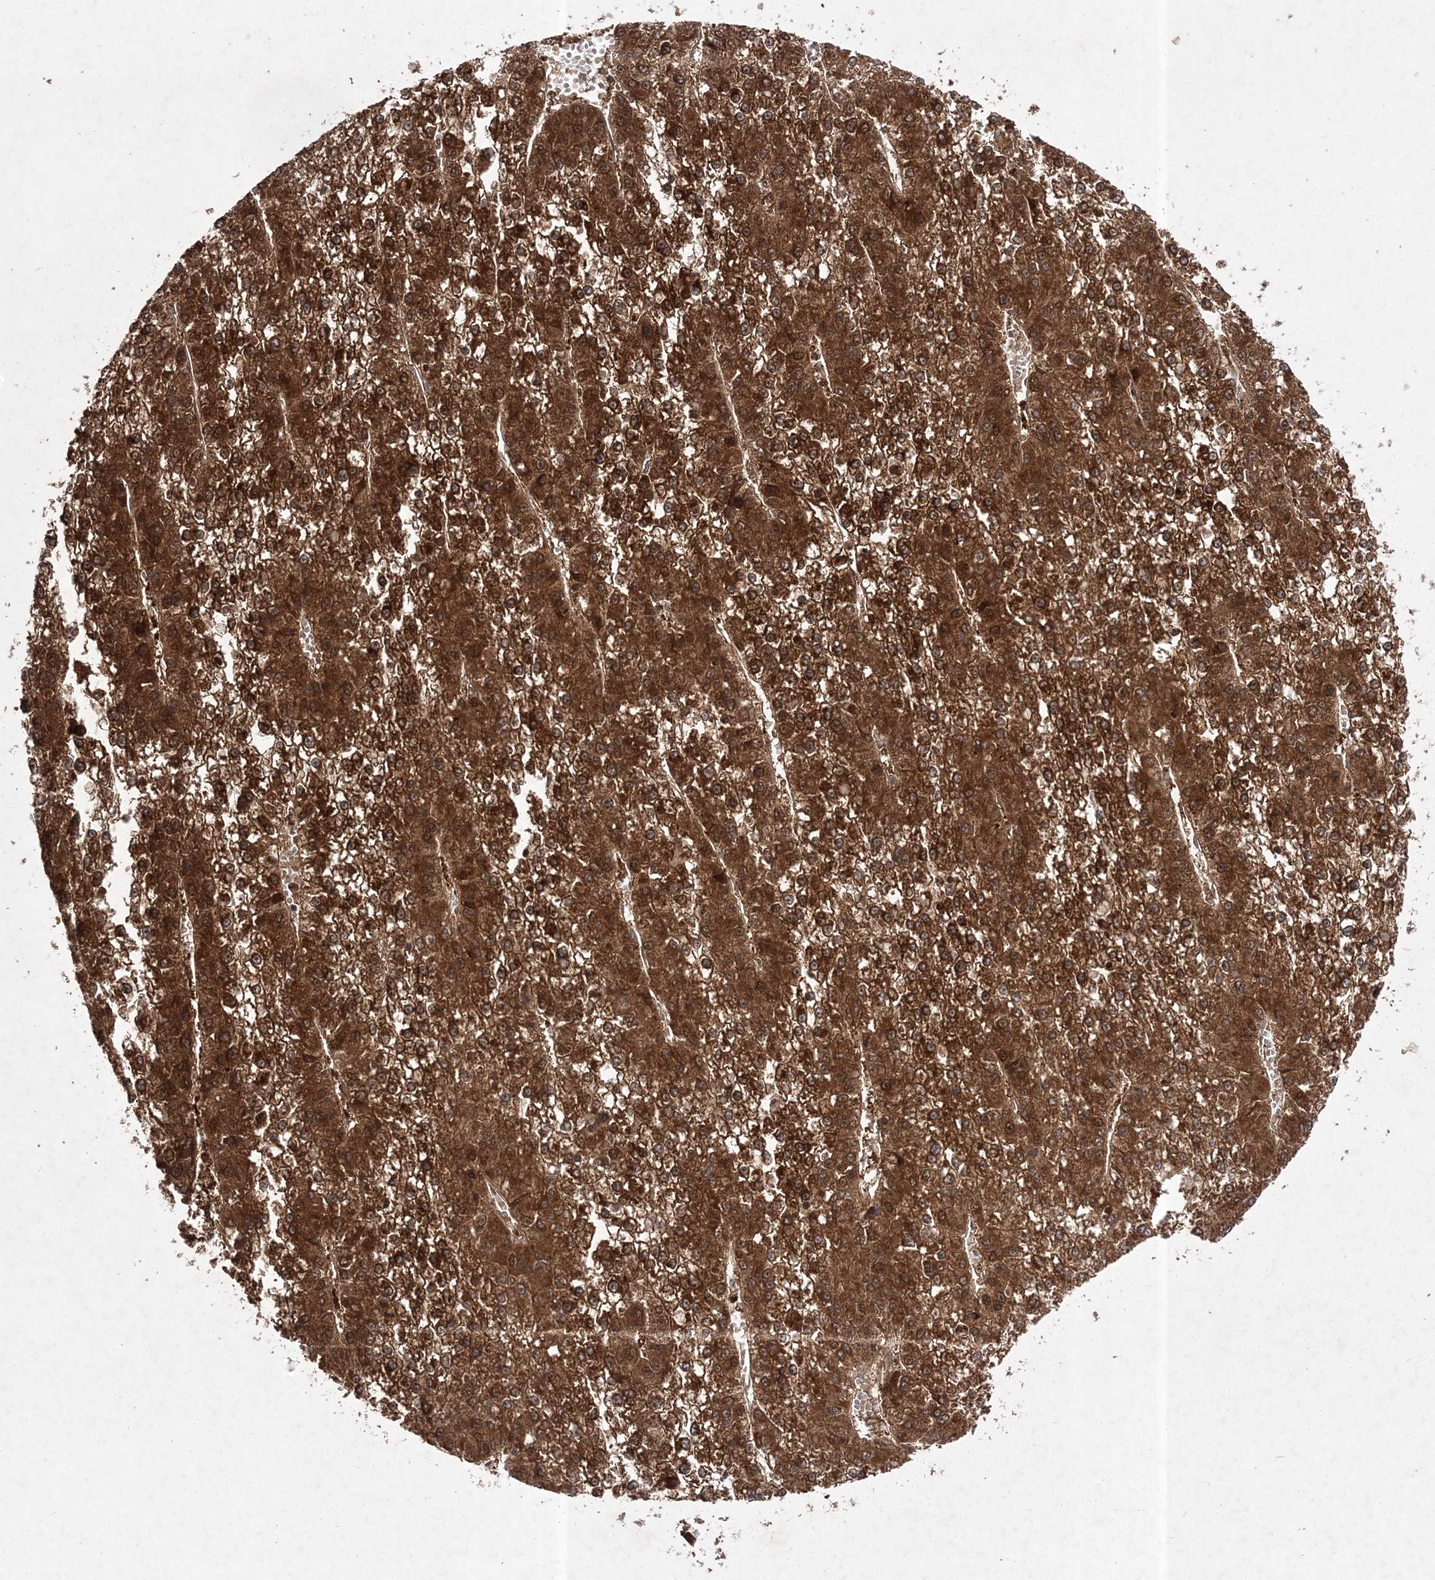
{"staining": {"intensity": "strong", "quantity": ">75%", "location": "cytoplasmic/membranous"}, "tissue": "liver cancer", "cell_type": "Tumor cells", "image_type": "cancer", "snomed": [{"axis": "morphology", "description": "Carcinoma, Hepatocellular, NOS"}, {"axis": "topography", "description": "Liver"}], "caption": "Immunohistochemical staining of human liver cancer (hepatocellular carcinoma) displays strong cytoplasmic/membranous protein positivity in approximately >75% of tumor cells.", "gene": "NIF3L1", "patient": {"sex": "female", "age": 73}}